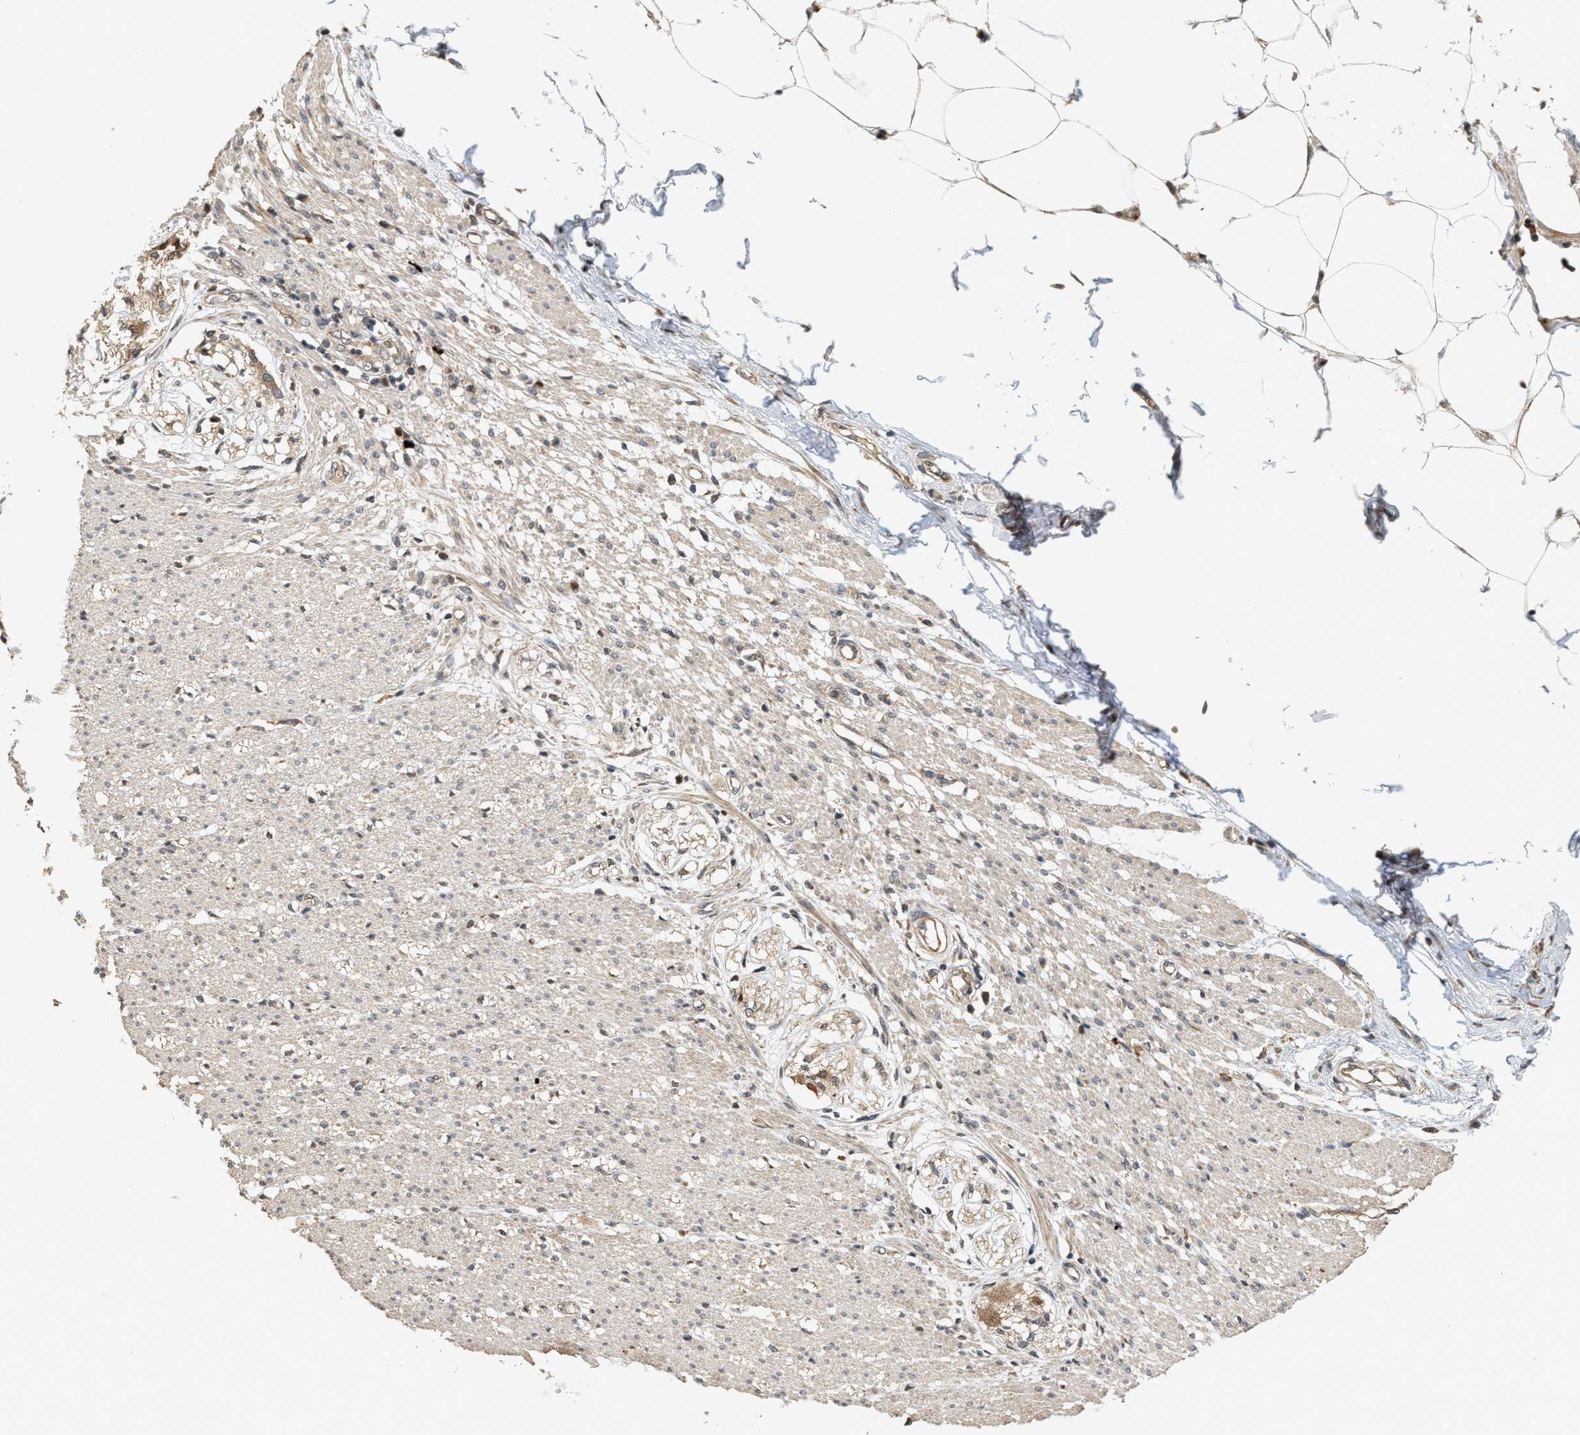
{"staining": {"intensity": "moderate", "quantity": "25%-75%", "location": "cytoplasmic/membranous"}, "tissue": "smooth muscle", "cell_type": "Smooth muscle cells", "image_type": "normal", "snomed": [{"axis": "morphology", "description": "Normal tissue, NOS"}, {"axis": "morphology", "description": "Adenocarcinoma, NOS"}, {"axis": "topography", "description": "Colon"}, {"axis": "topography", "description": "Peripheral nerve tissue"}], "caption": "IHC photomicrograph of benign human smooth muscle stained for a protein (brown), which demonstrates medium levels of moderate cytoplasmic/membranous positivity in about 25%-75% of smooth muscle cells.", "gene": "ELP2", "patient": {"sex": "male", "age": 14}}